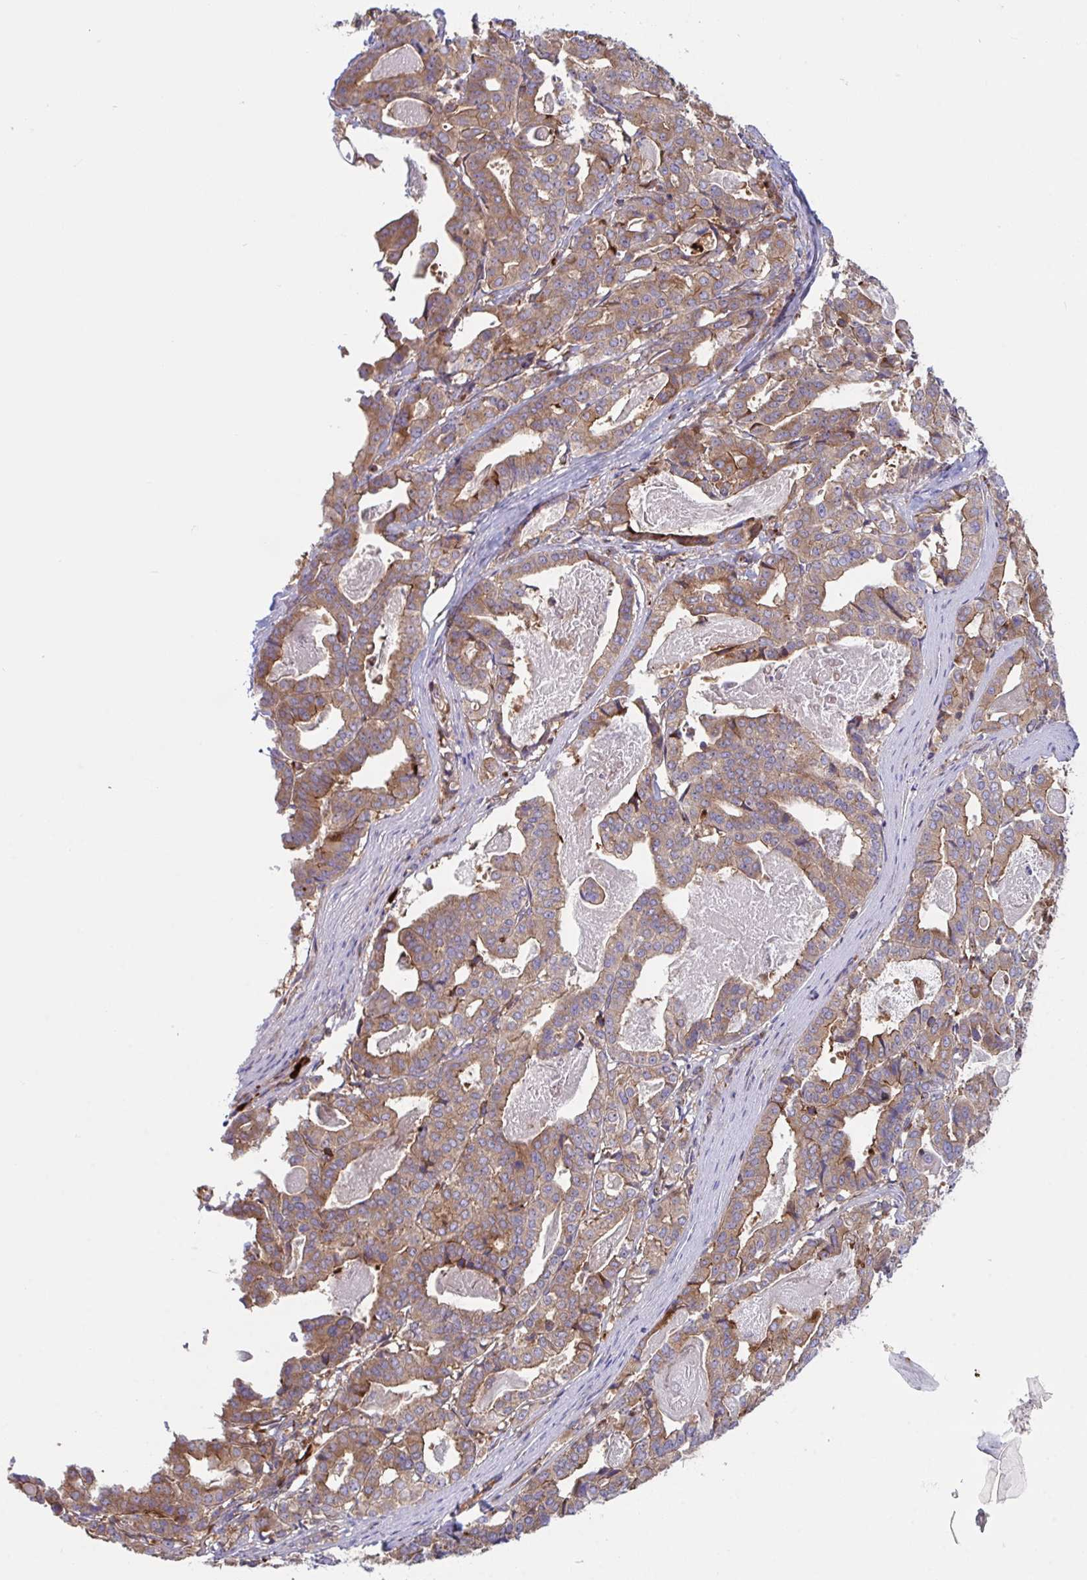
{"staining": {"intensity": "moderate", "quantity": ">75%", "location": "cytoplasmic/membranous"}, "tissue": "stomach cancer", "cell_type": "Tumor cells", "image_type": "cancer", "snomed": [{"axis": "morphology", "description": "Adenocarcinoma, NOS"}, {"axis": "topography", "description": "Stomach"}], "caption": "Immunohistochemistry (IHC) photomicrograph of stomach cancer stained for a protein (brown), which reveals medium levels of moderate cytoplasmic/membranous positivity in approximately >75% of tumor cells.", "gene": "YARS2", "patient": {"sex": "male", "age": 48}}